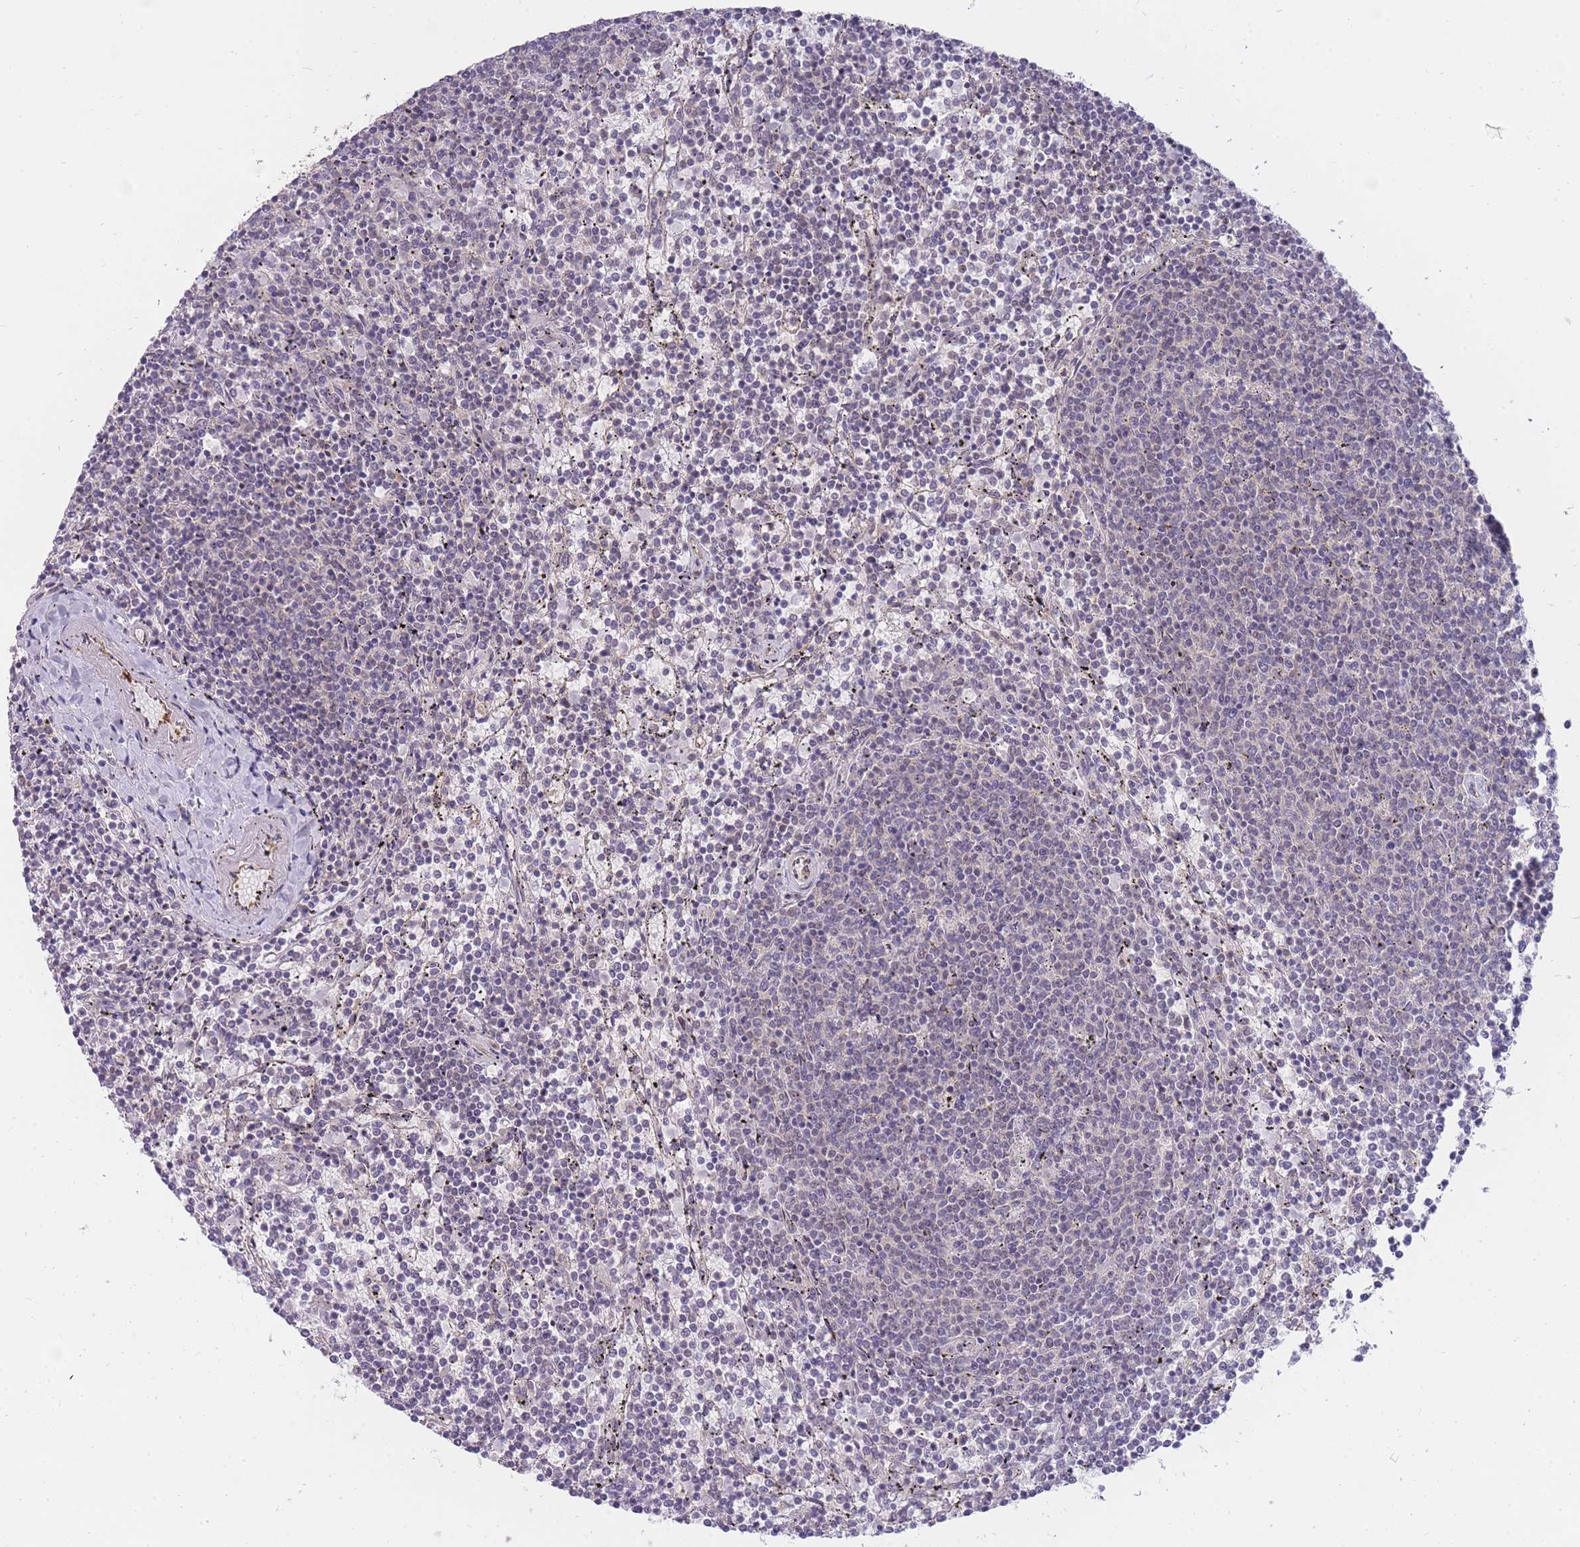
{"staining": {"intensity": "negative", "quantity": "none", "location": "none"}, "tissue": "lymphoma", "cell_type": "Tumor cells", "image_type": "cancer", "snomed": [{"axis": "morphology", "description": "Malignant lymphoma, non-Hodgkin's type, Low grade"}, {"axis": "topography", "description": "Spleen"}], "caption": "High power microscopy photomicrograph of an immunohistochemistry micrograph of lymphoma, revealing no significant staining in tumor cells. The staining was performed using DAB to visualize the protein expression in brown, while the nuclei were stained in blue with hematoxylin (Magnification: 20x).", "gene": "SMC6", "patient": {"sex": "female", "age": 50}}